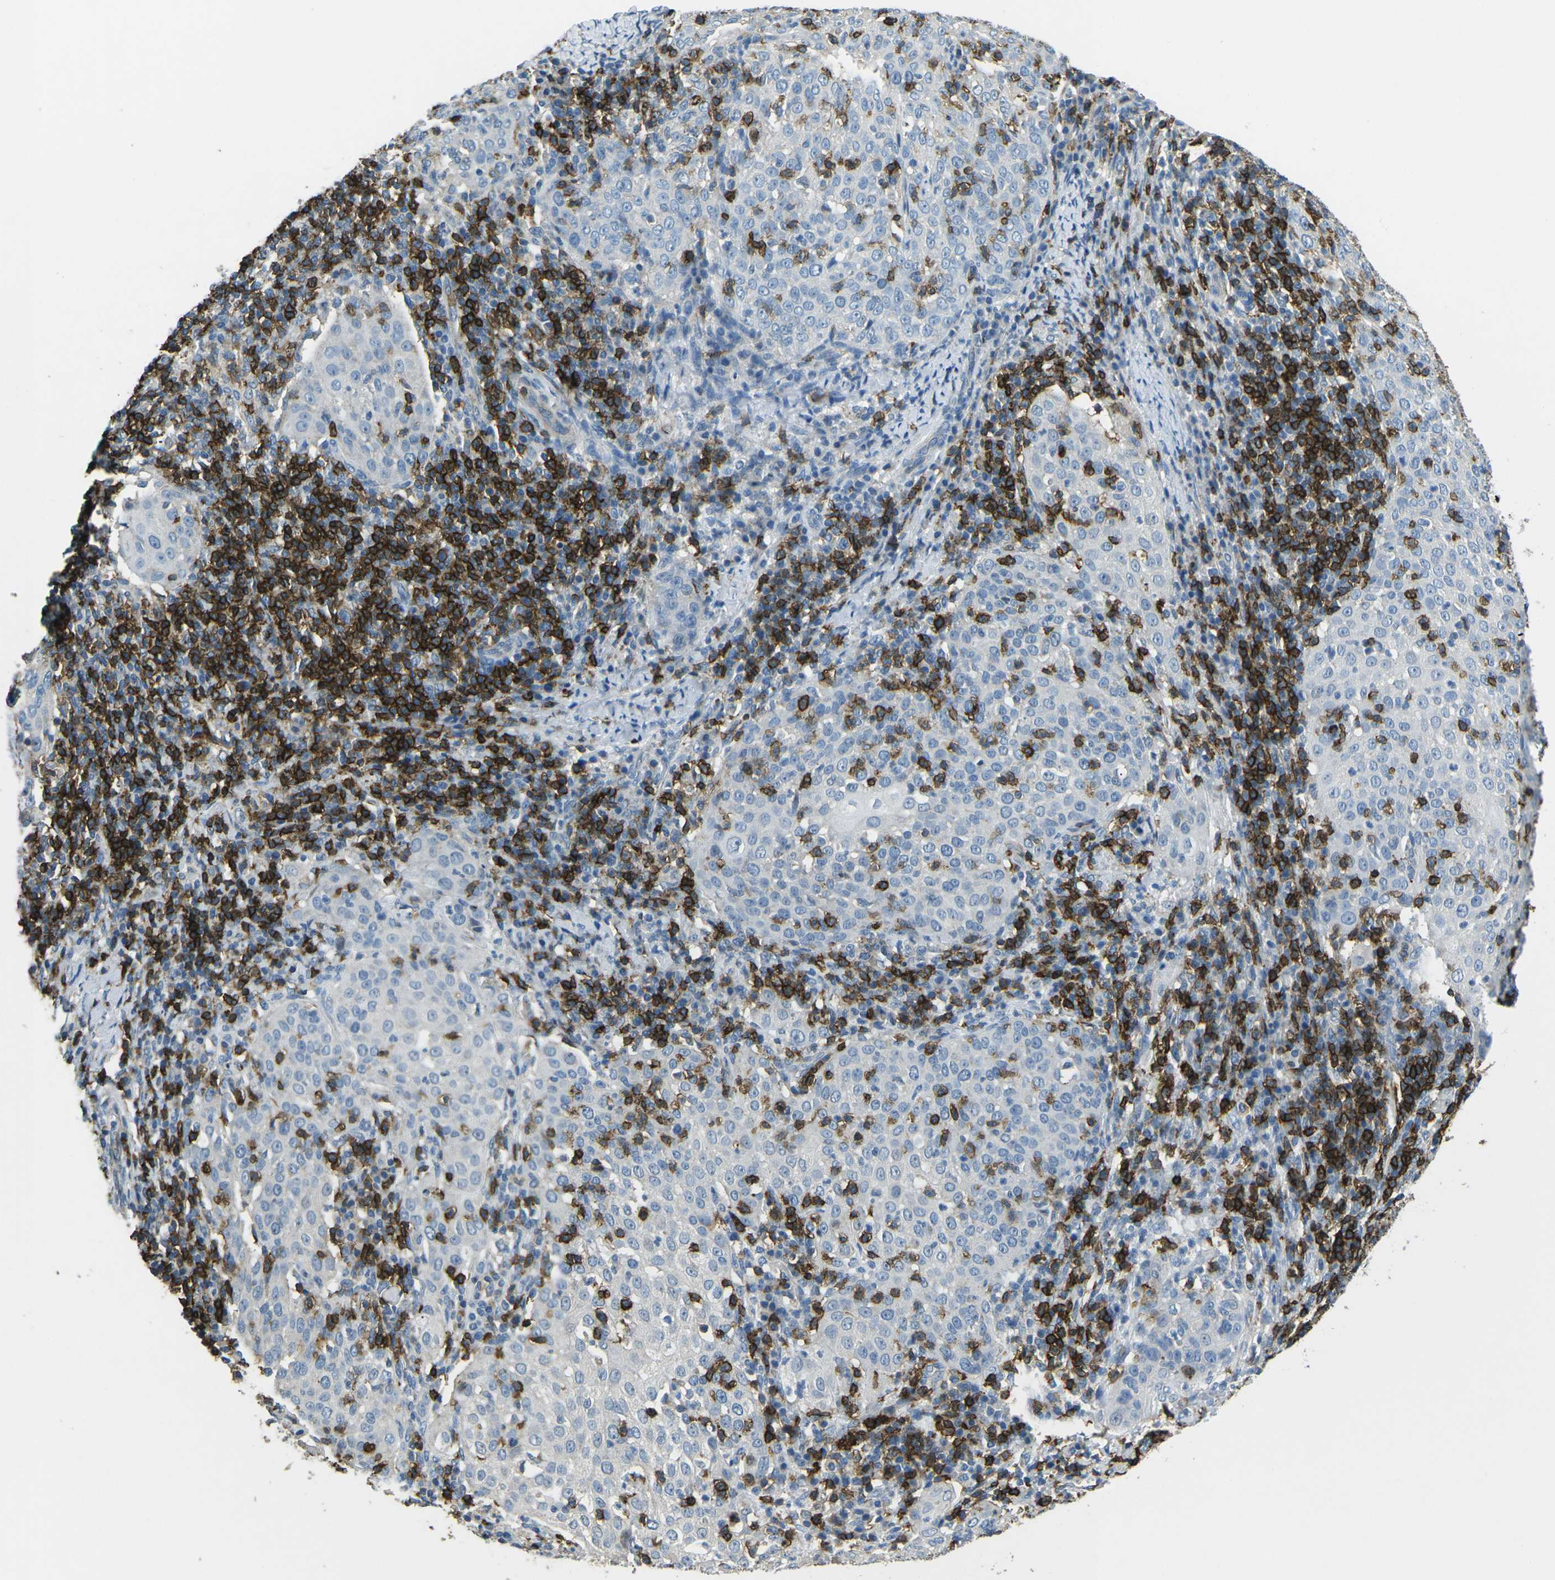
{"staining": {"intensity": "negative", "quantity": "none", "location": "none"}, "tissue": "cervical cancer", "cell_type": "Tumor cells", "image_type": "cancer", "snomed": [{"axis": "morphology", "description": "Squamous cell carcinoma, NOS"}, {"axis": "topography", "description": "Cervix"}], "caption": "Immunohistochemistry (IHC) photomicrograph of neoplastic tissue: human cervical cancer (squamous cell carcinoma) stained with DAB shows no significant protein positivity in tumor cells. The staining is performed using DAB brown chromogen with nuclei counter-stained in using hematoxylin.", "gene": "CD6", "patient": {"sex": "female", "age": 51}}